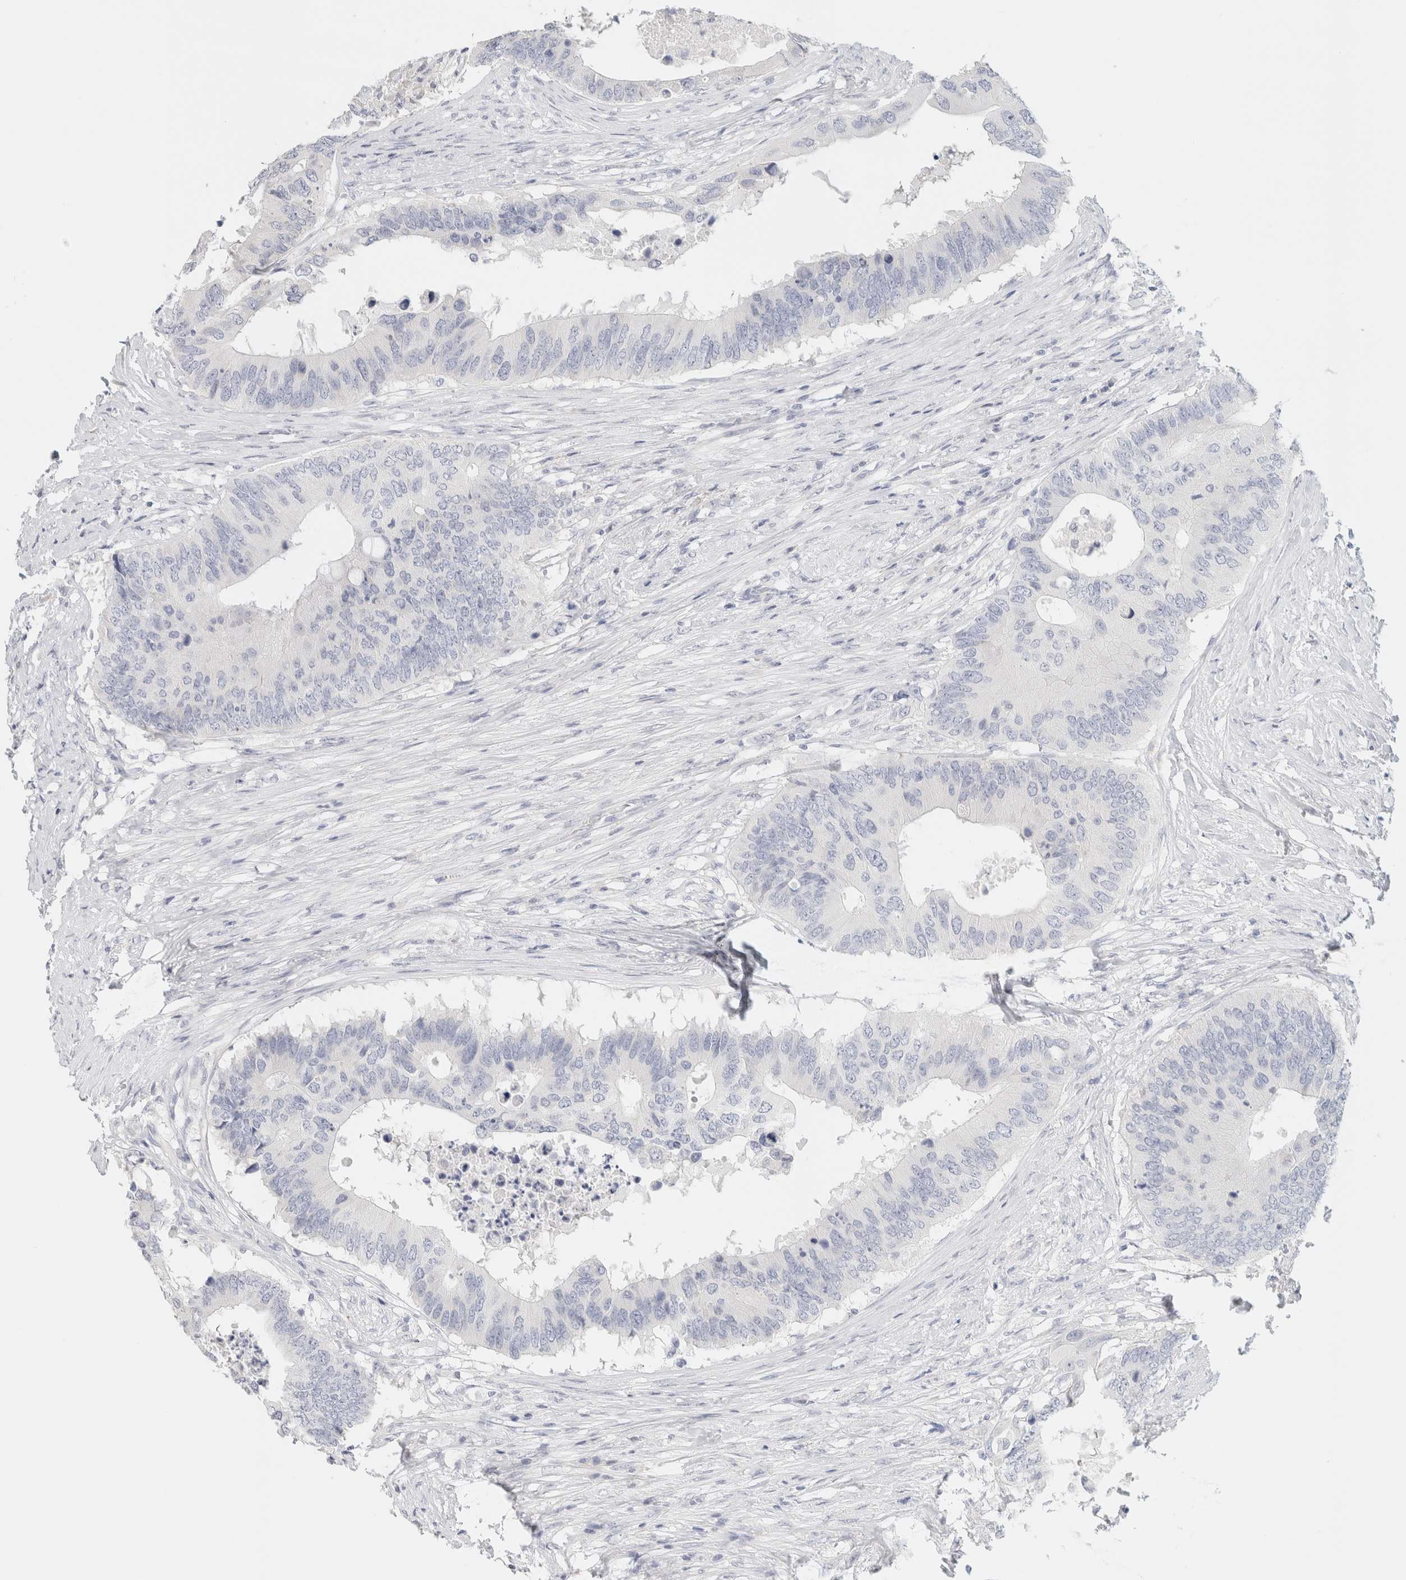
{"staining": {"intensity": "negative", "quantity": "none", "location": "none"}, "tissue": "colorectal cancer", "cell_type": "Tumor cells", "image_type": "cancer", "snomed": [{"axis": "morphology", "description": "Adenocarcinoma, NOS"}, {"axis": "topography", "description": "Colon"}], "caption": "A high-resolution micrograph shows IHC staining of colorectal adenocarcinoma, which displays no significant expression in tumor cells.", "gene": "NEFM", "patient": {"sex": "male", "age": 71}}